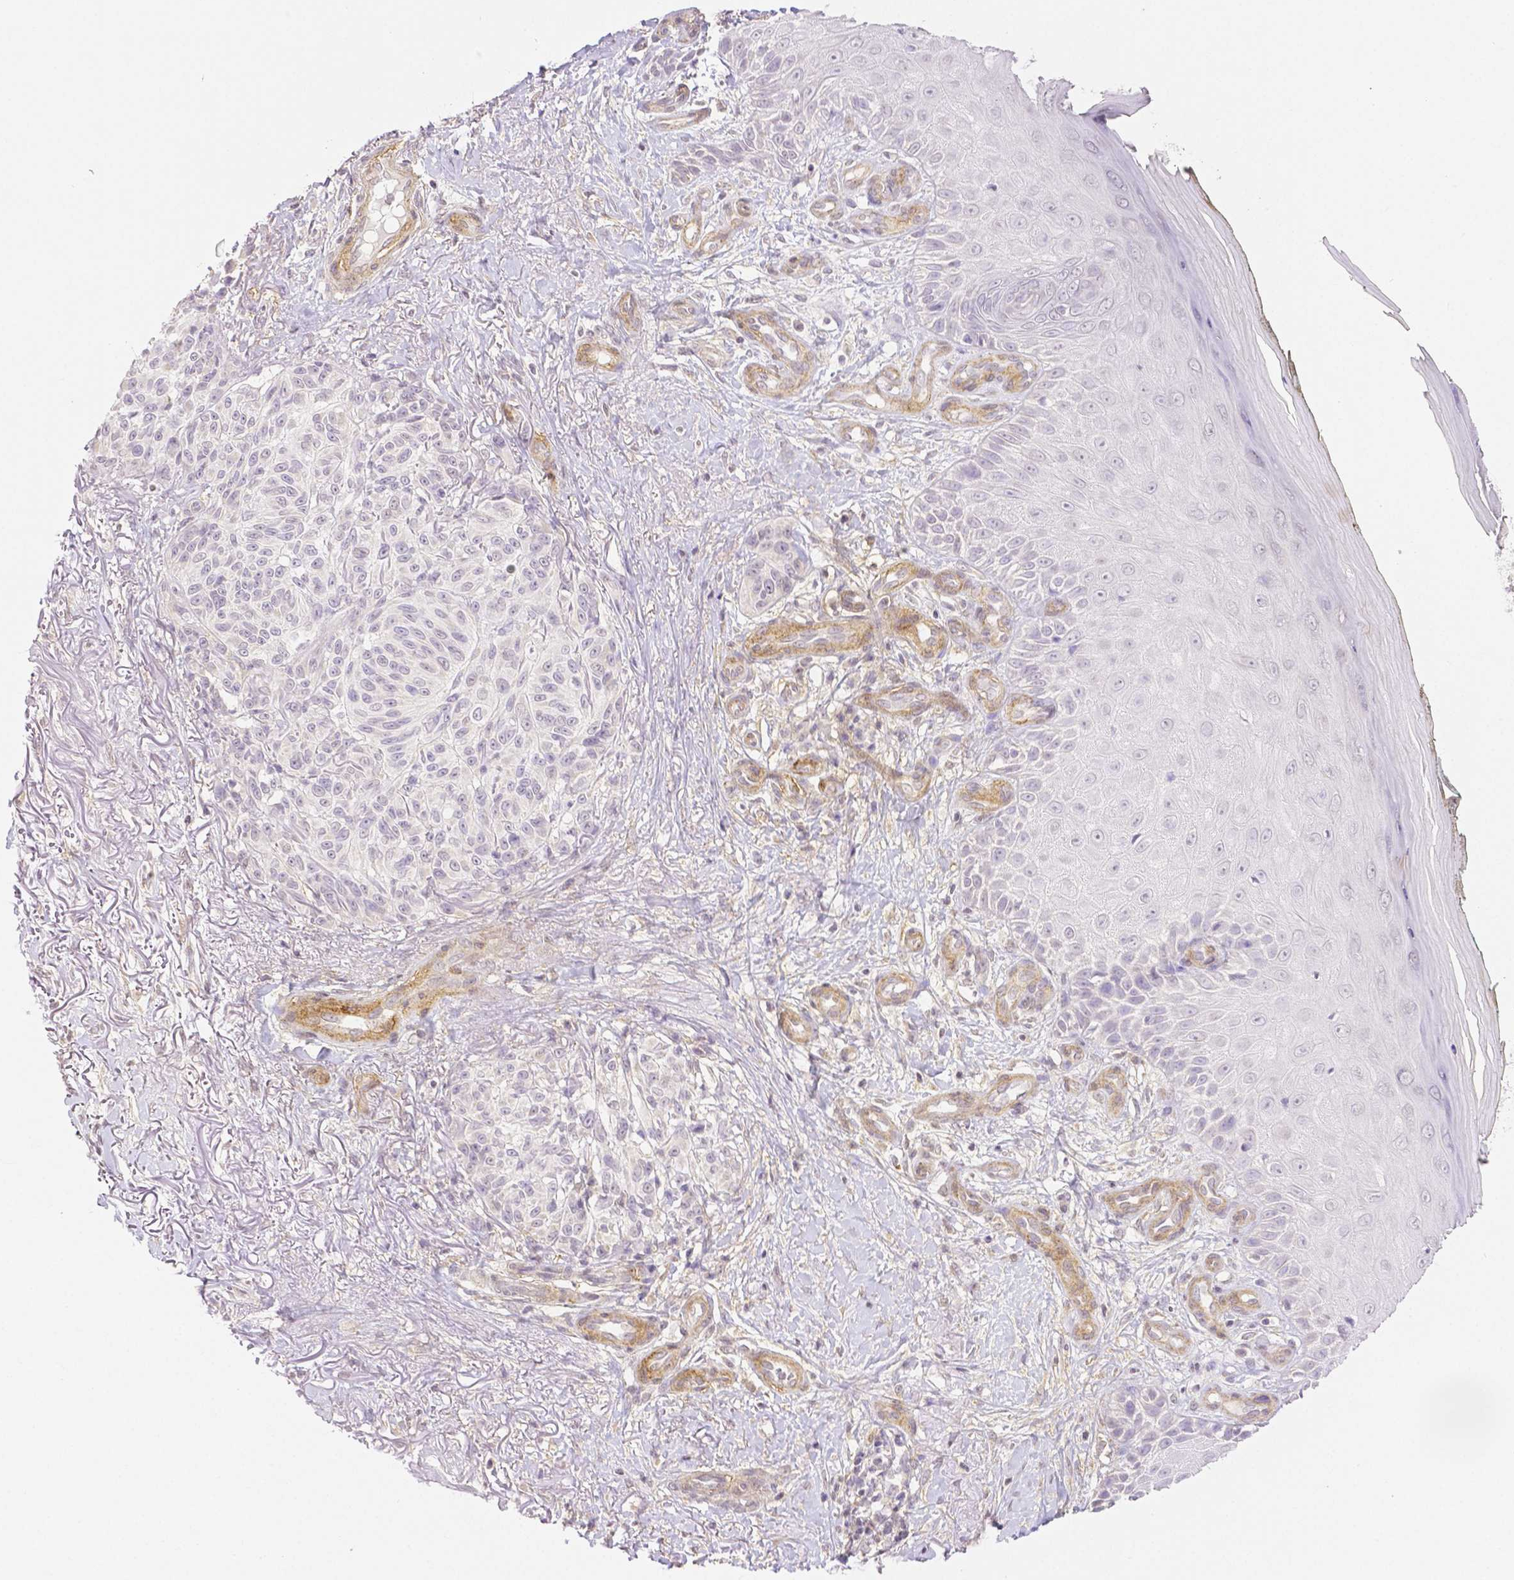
{"staining": {"intensity": "negative", "quantity": "none", "location": "none"}, "tissue": "melanoma", "cell_type": "Tumor cells", "image_type": "cancer", "snomed": [{"axis": "morphology", "description": "Malignant melanoma, NOS"}, {"axis": "topography", "description": "Skin"}], "caption": "Immunohistochemical staining of malignant melanoma exhibits no significant positivity in tumor cells.", "gene": "THY1", "patient": {"sex": "female", "age": 85}}